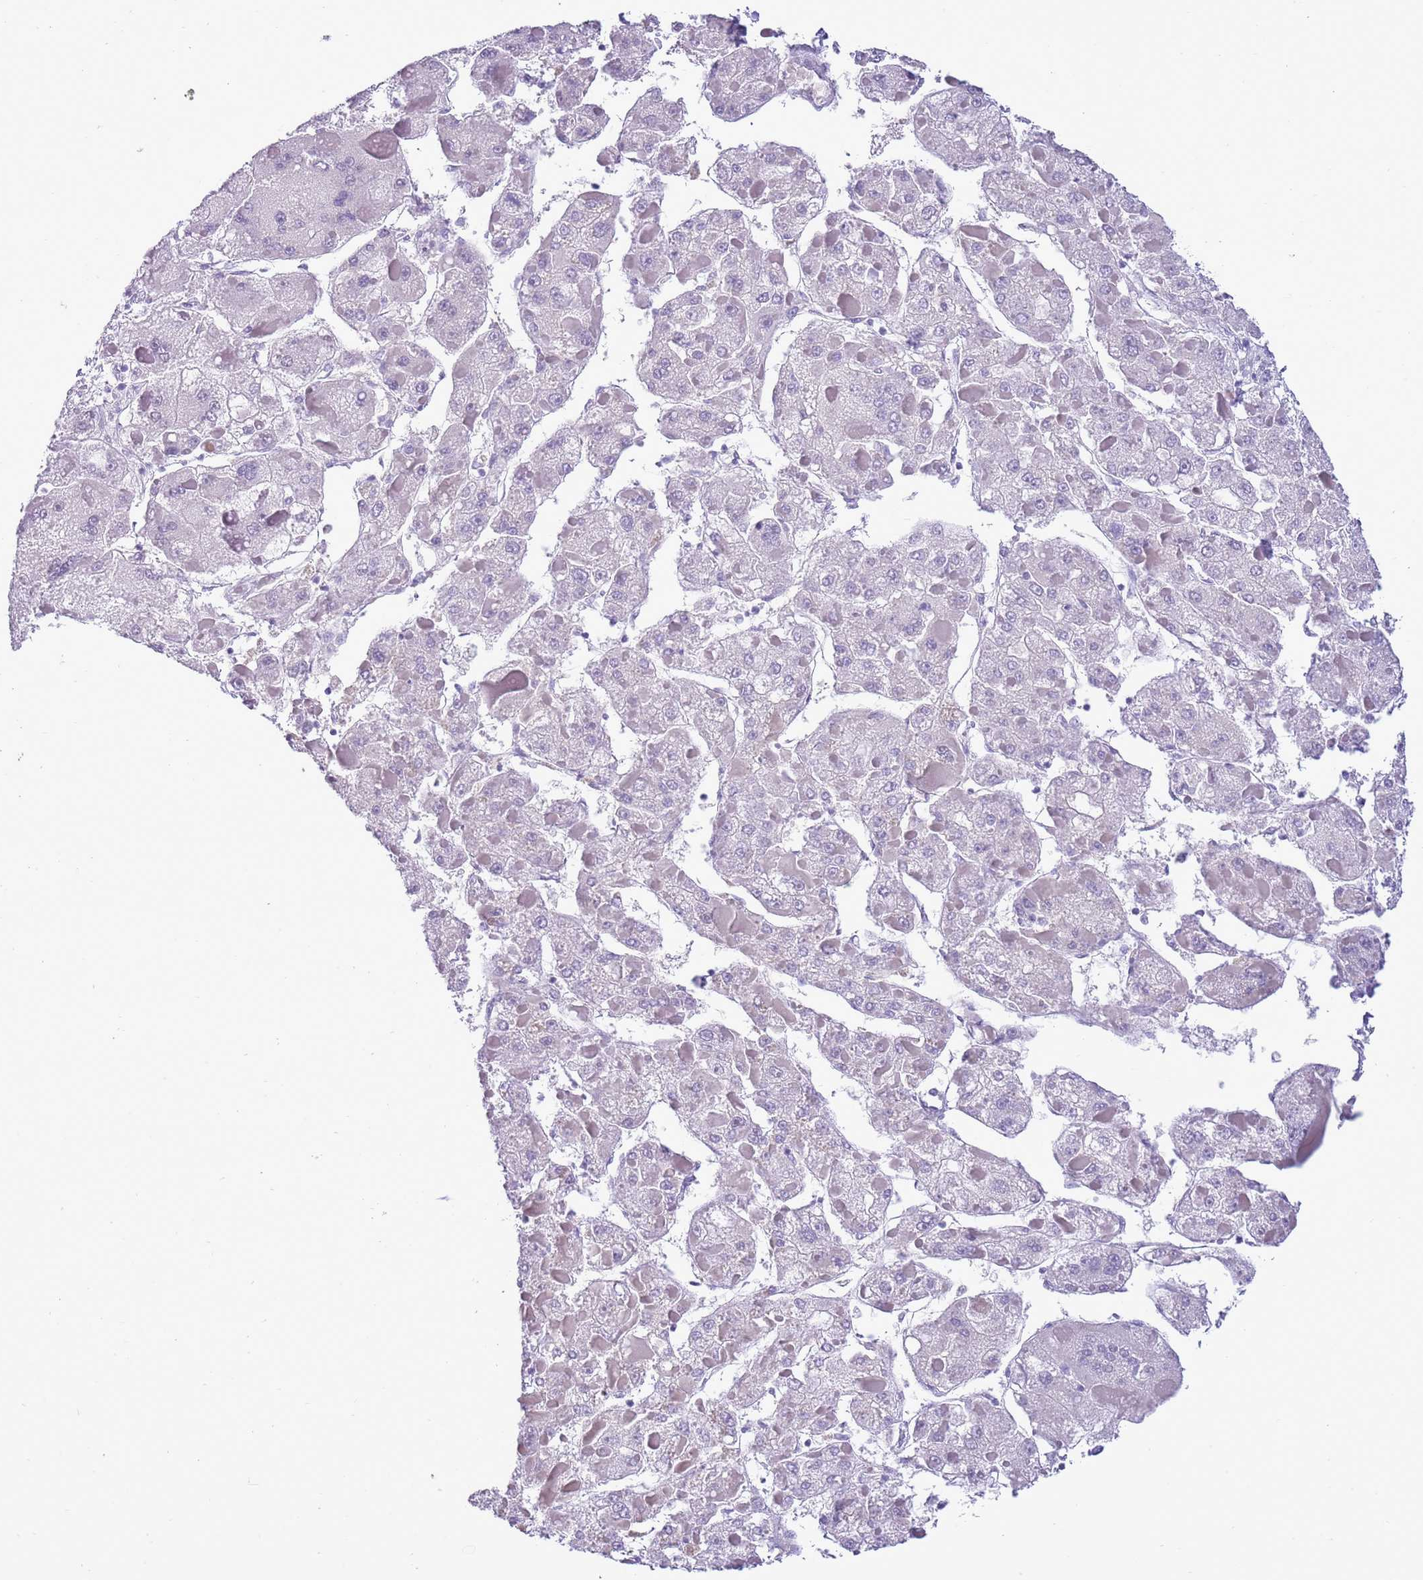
{"staining": {"intensity": "negative", "quantity": "none", "location": "none"}, "tissue": "liver cancer", "cell_type": "Tumor cells", "image_type": "cancer", "snomed": [{"axis": "morphology", "description": "Carcinoma, Hepatocellular, NOS"}, {"axis": "topography", "description": "Liver"}], "caption": "DAB immunohistochemical staining of liver hepatocellular carcinoma demonstrates no significant staining in tumor cells.", "gene": "PPP1R17", "patient": {"sex": "female", "age": 73}}